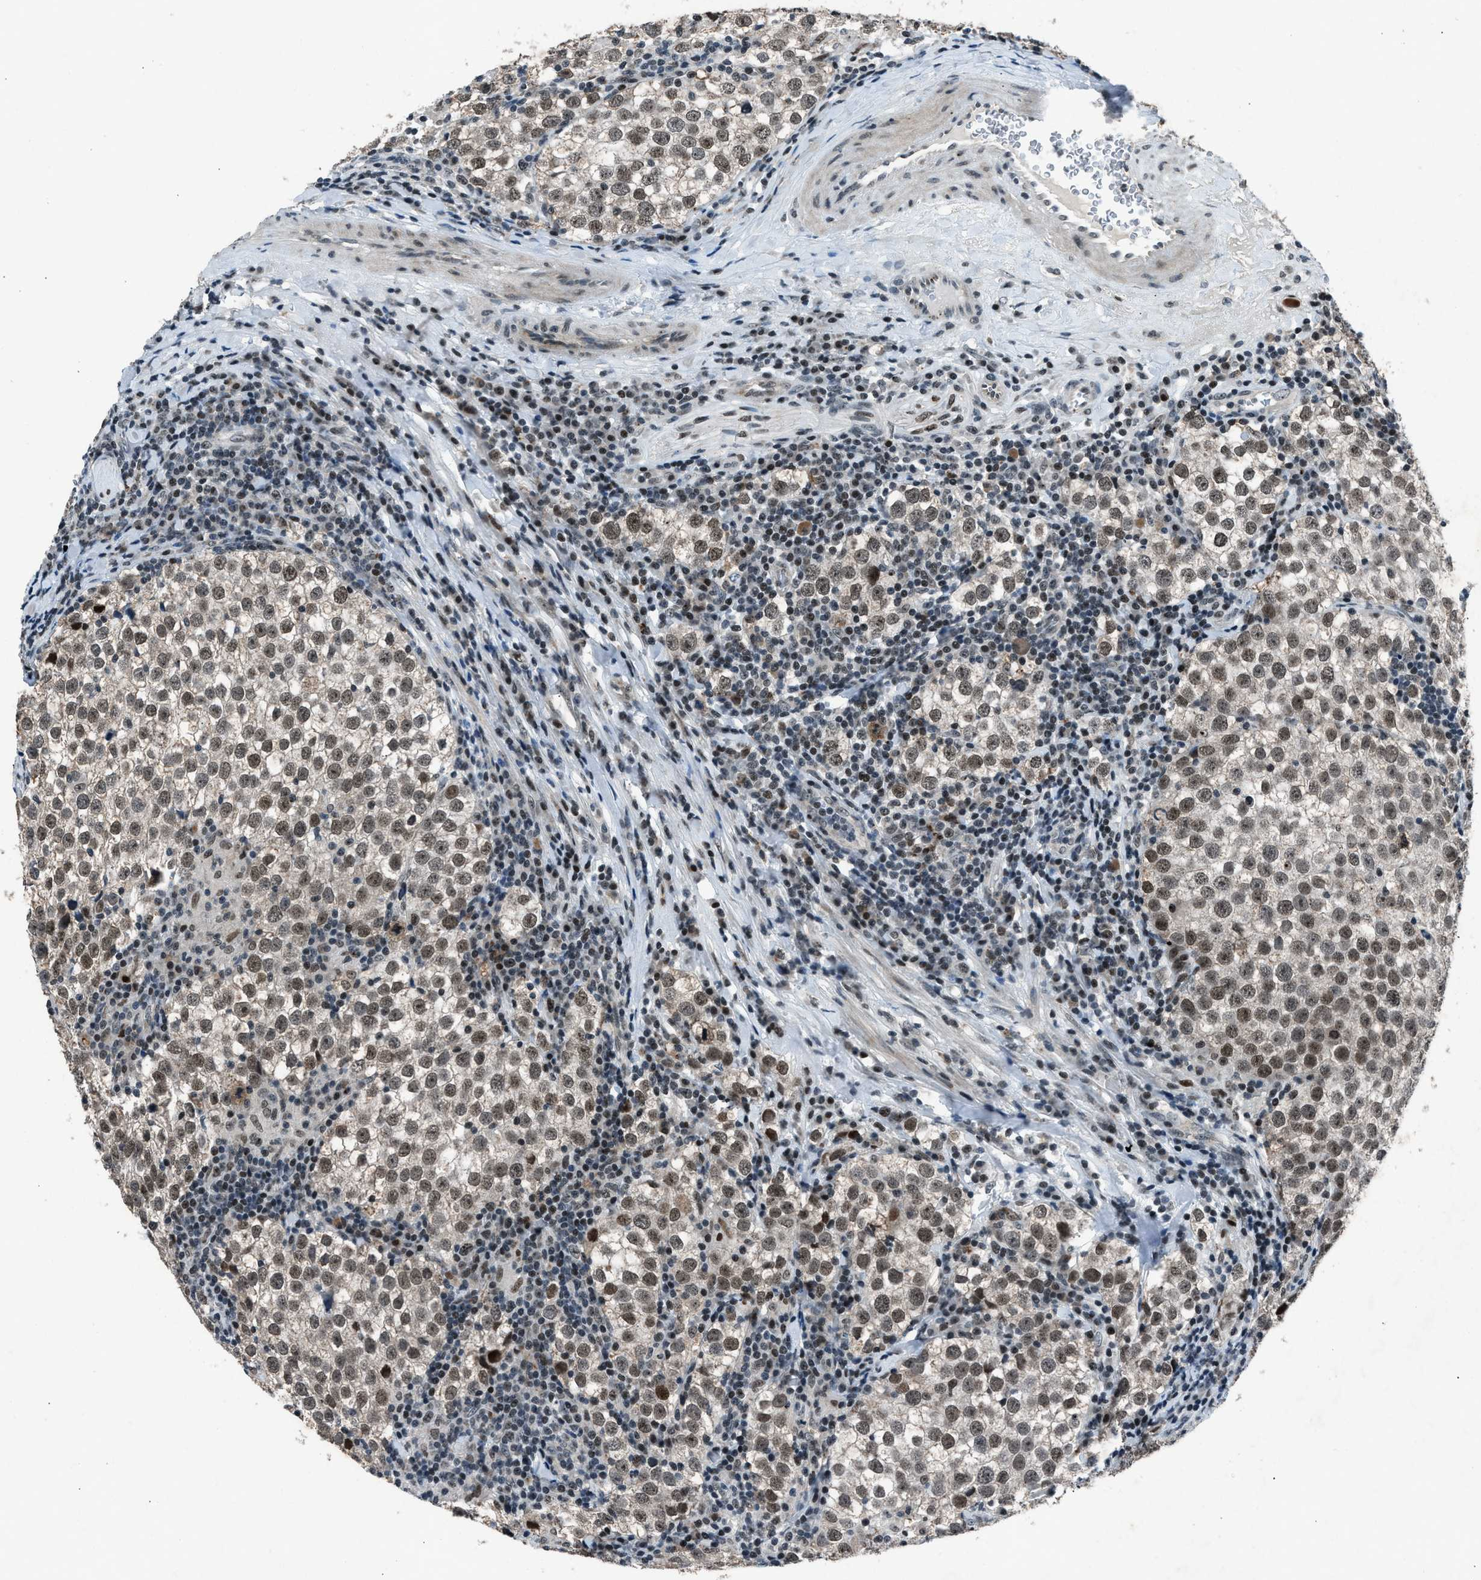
{"staining": {"intensity": "moderate", "quantity": ">75%", "location": "nuclear"}, "tissue": "testis cancer", "cell_type": "Tumor cells", "image_type": "cancer", "snomed": [{"axis": "morphology", "description": "Seminoma, NOS"}, {"axis": "morphology", "description": "Carcinoma, Embryonal, NOS"}, {"axis": "topography", "description": "Testis"}], "caption": "An image showing moderate nuclear staining in approximately >75% of tumor cells in embryonal carcinoma (testis), as visualized by brown immunohistochemical staining.", "gene": "ADCY1", "patient": {"sex": "male", "age": 36}}